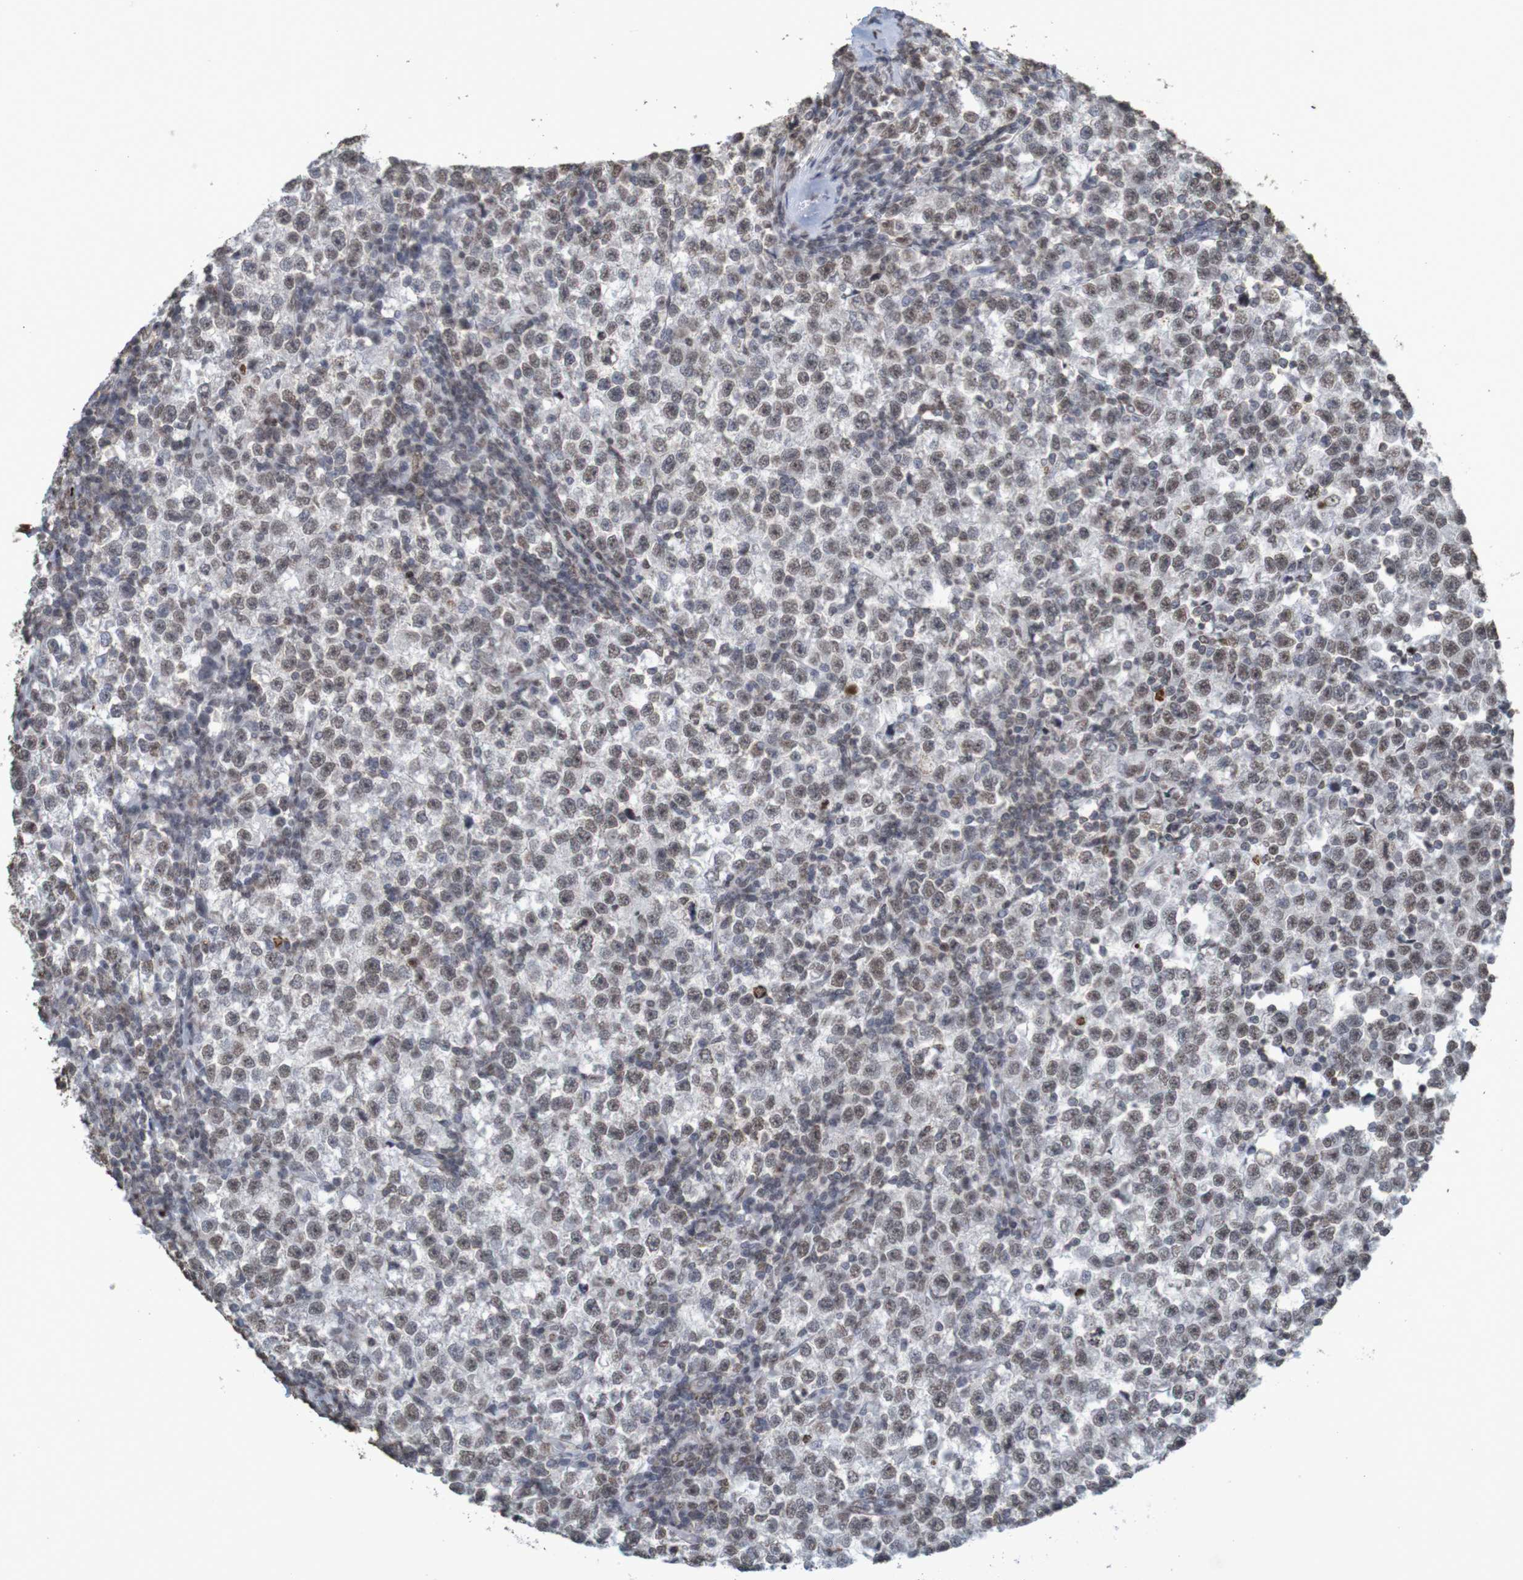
{"staining": {"intensity": "weak", "quantity": ">75%", "location": "nuclear"}, "tissue": "testis cancer", "cell_type": "Tumor cells", "image_type": "cancer", "snomed": [{"axis": "morphology", "description": "Seminoma, NOS"}, {"axis": "topography", "description": "Testis"}], "caption": "This is a histology image of immunohistochemistry (IHC) staining of testis seminoma, which shows weak staining in the nuclear of tumor cells.", "gene": "GFI1", "patient": {"sex": "male", "age": 43}}